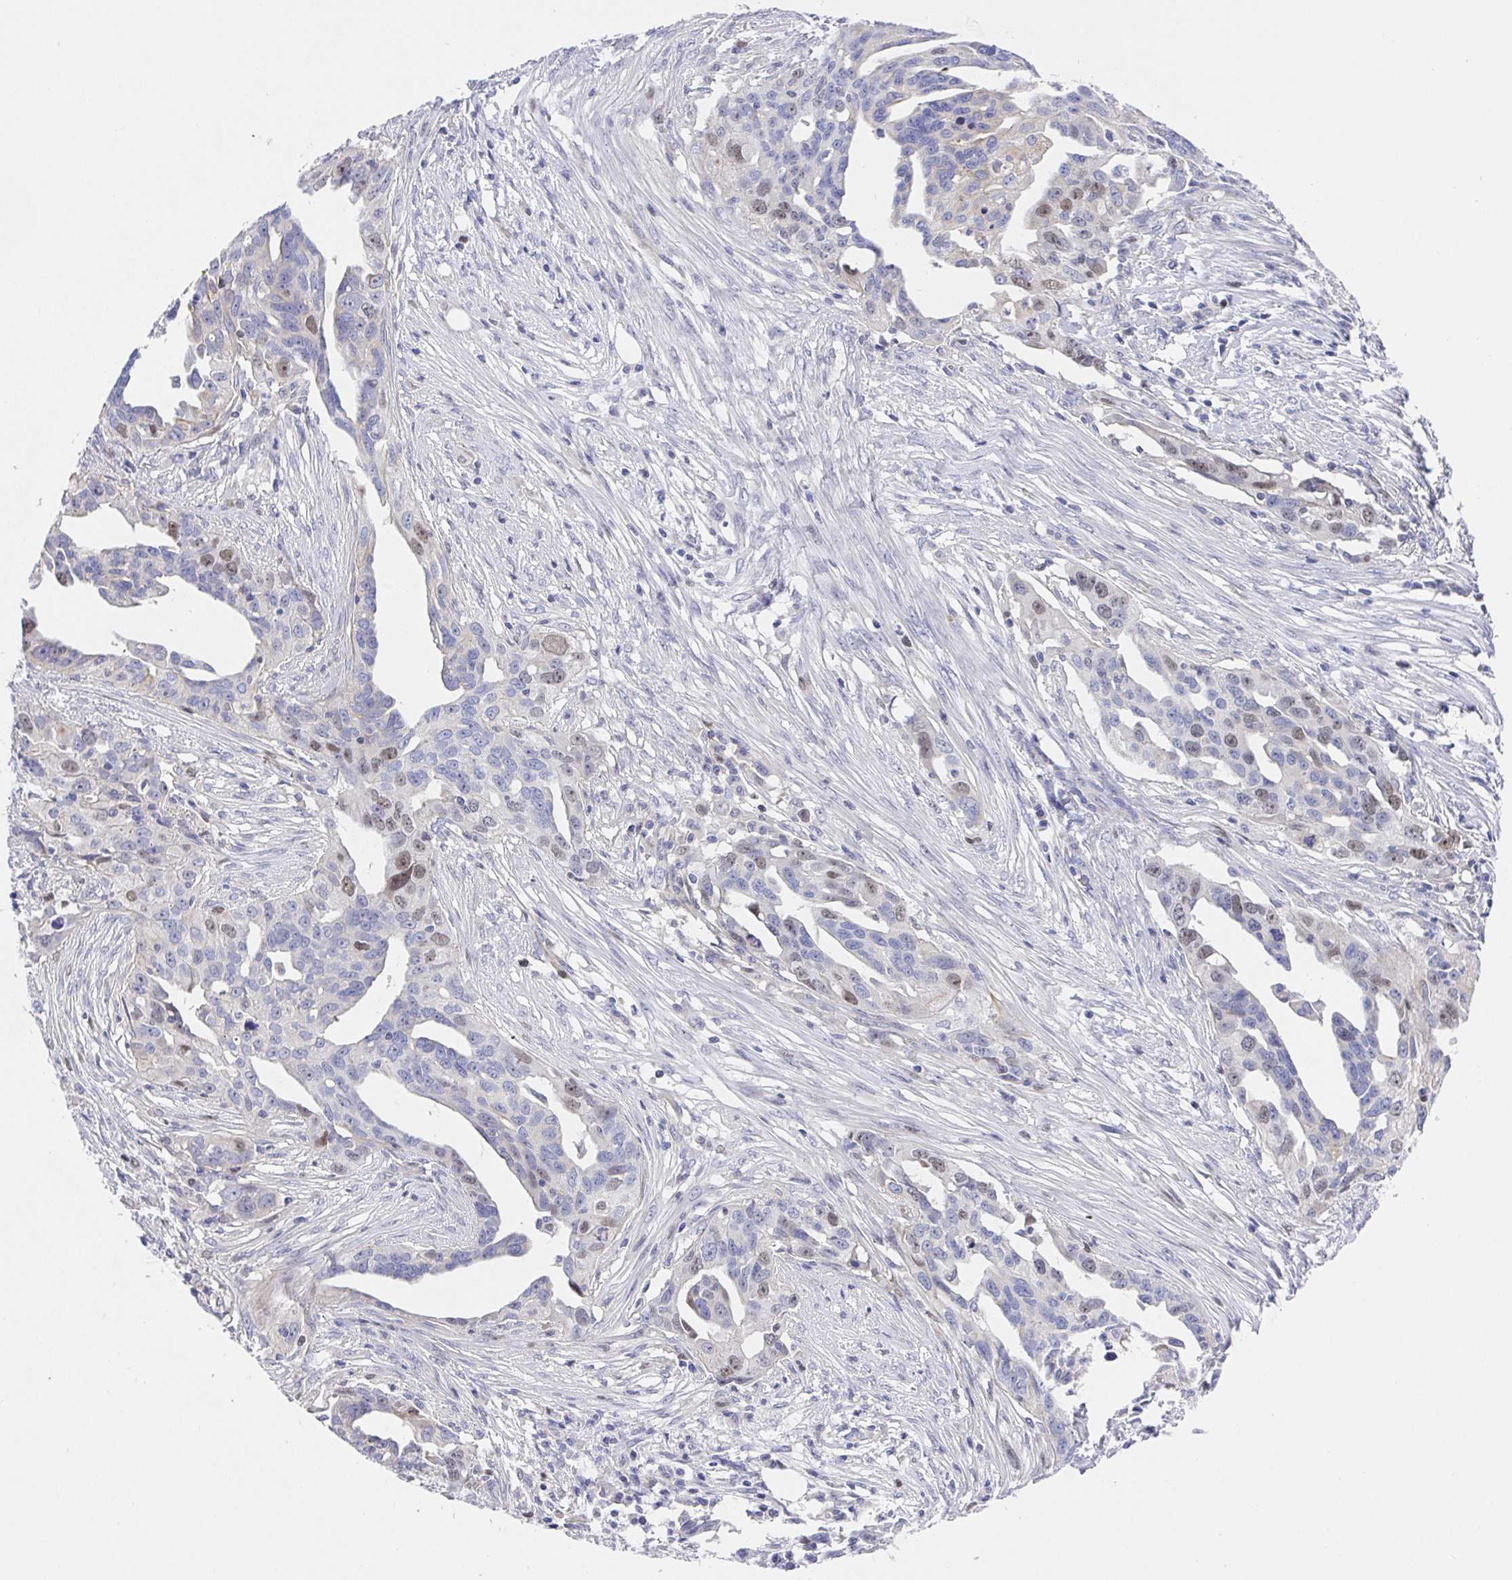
{"staining": {"intensity": "weak", "quantity": "<25%", "location": "nuclear"}, "tissue": "ovarian cancer", "cell_type": "Tumor cells", "image_type": "cancer", "snomed": [{"axis": "morphology", "description": "Carcinoma, endometroid"}, {"axis": "morphology", "description": "Cystadenocarcinoma, serous, NOS"}, {"axis": "topography", "description": "Ovary"}], "caption": "Immunohistochemistry (IHC) micrograph of human ovarian cancer (serous cystadenocarcinoma) stained for a protein (brown), which reveals no positivity in tumor cells.", "gene": "TIMELESS", "patient": {"sex": "female", "age": 45}}